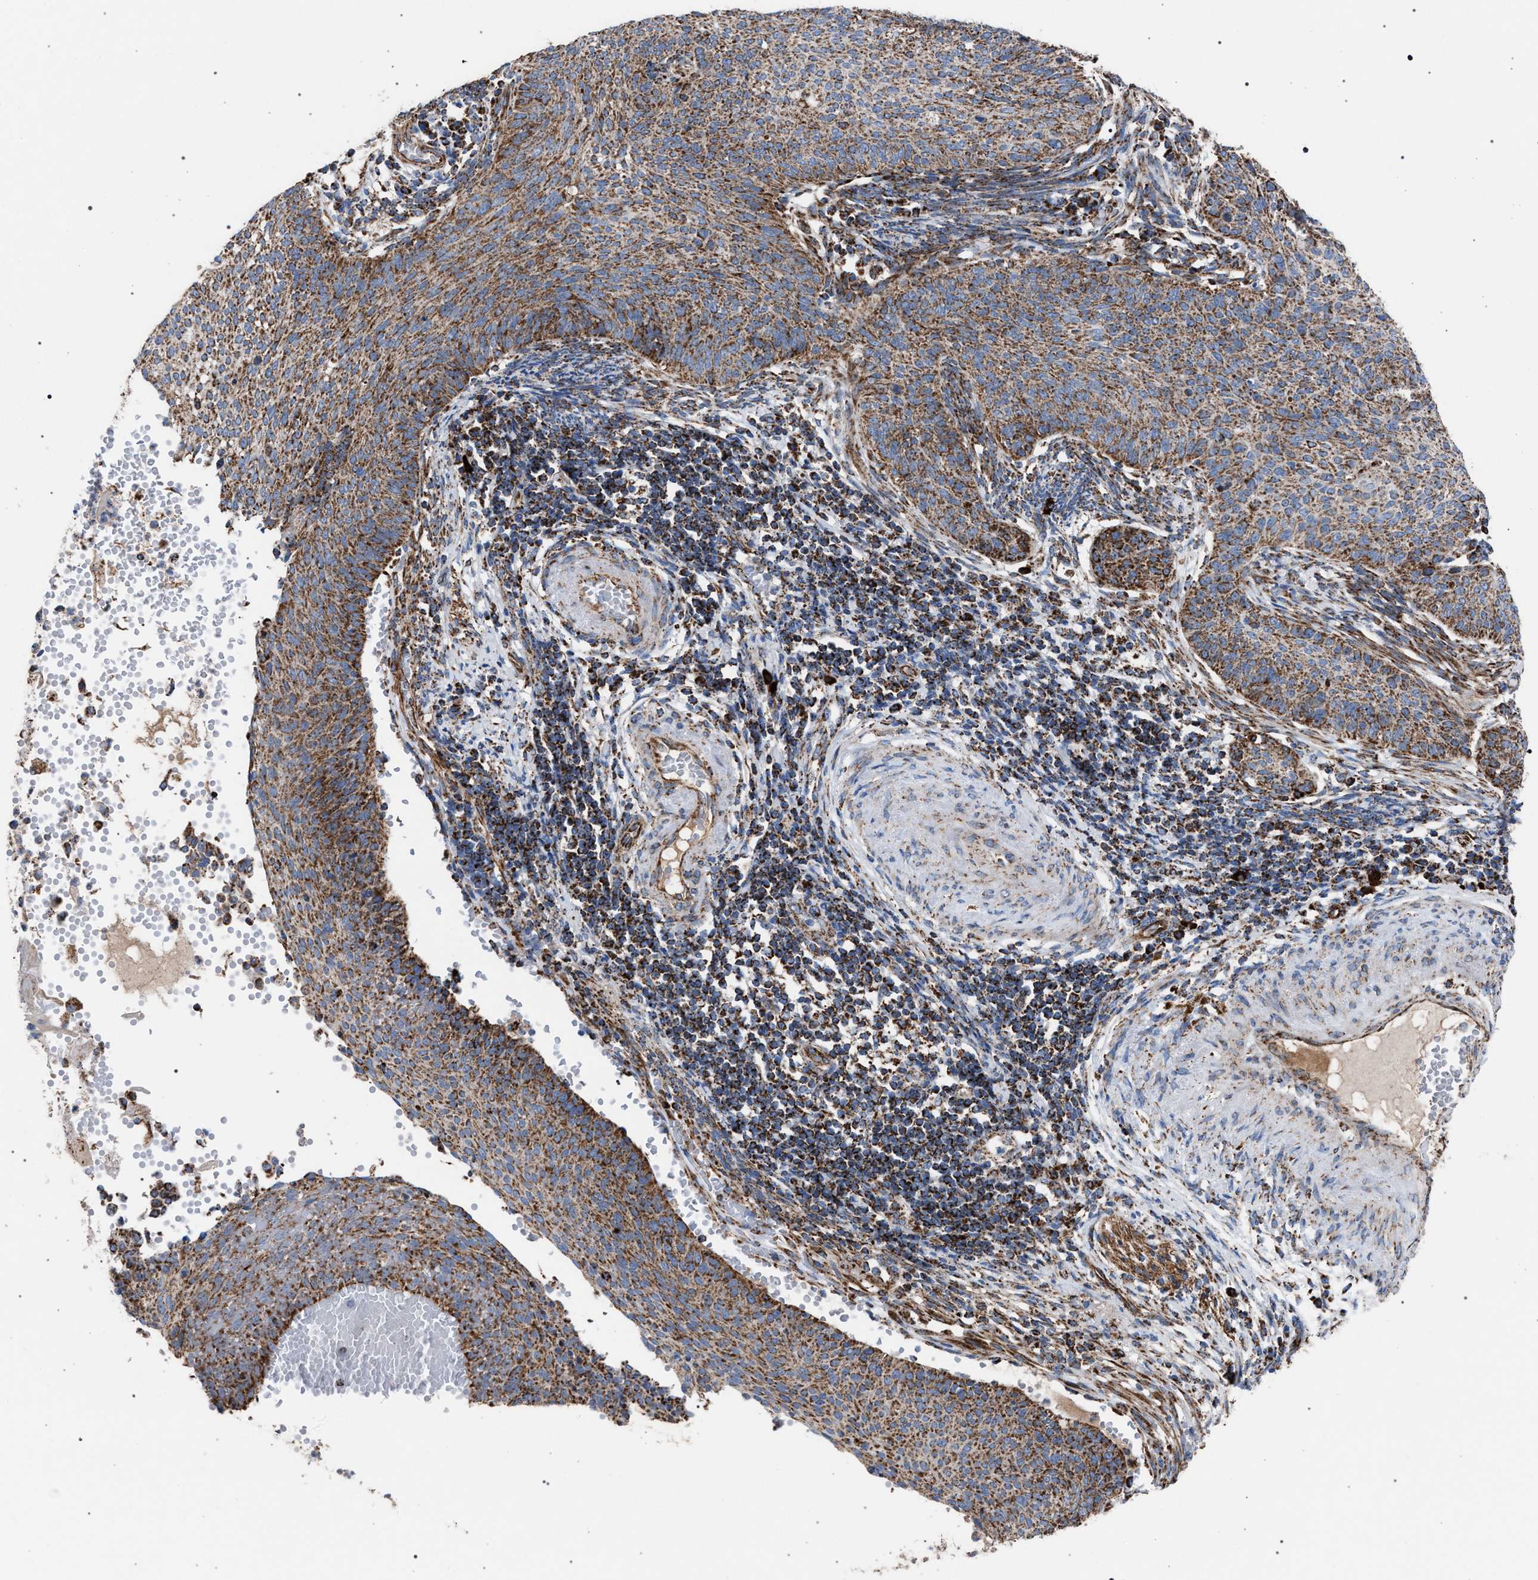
{"staining": {"intensity": "moderate", "quantity": ">75%", "location": "cytoplasmic/membranous"}, "tissue": "cervical cancer", "cell_type": "Tumor cells", "image_type": "cancer", "snomed": [{"axis": "morphology", "description": "Squamous cell carcinoma, NOS"}, {"axis": "topography", "description": "Cervix"}], "caption": "High-magnification brightfield microscopy of cervical cancer stained with DAB (brown) and counterstained with hematoxylin (blue). tumor cells exhibit moderate cytoplasmic/membranous expression is present in about>75% of cells.", "gene": "VPS13A", "patient": {"sex": "female", "age": 70}}